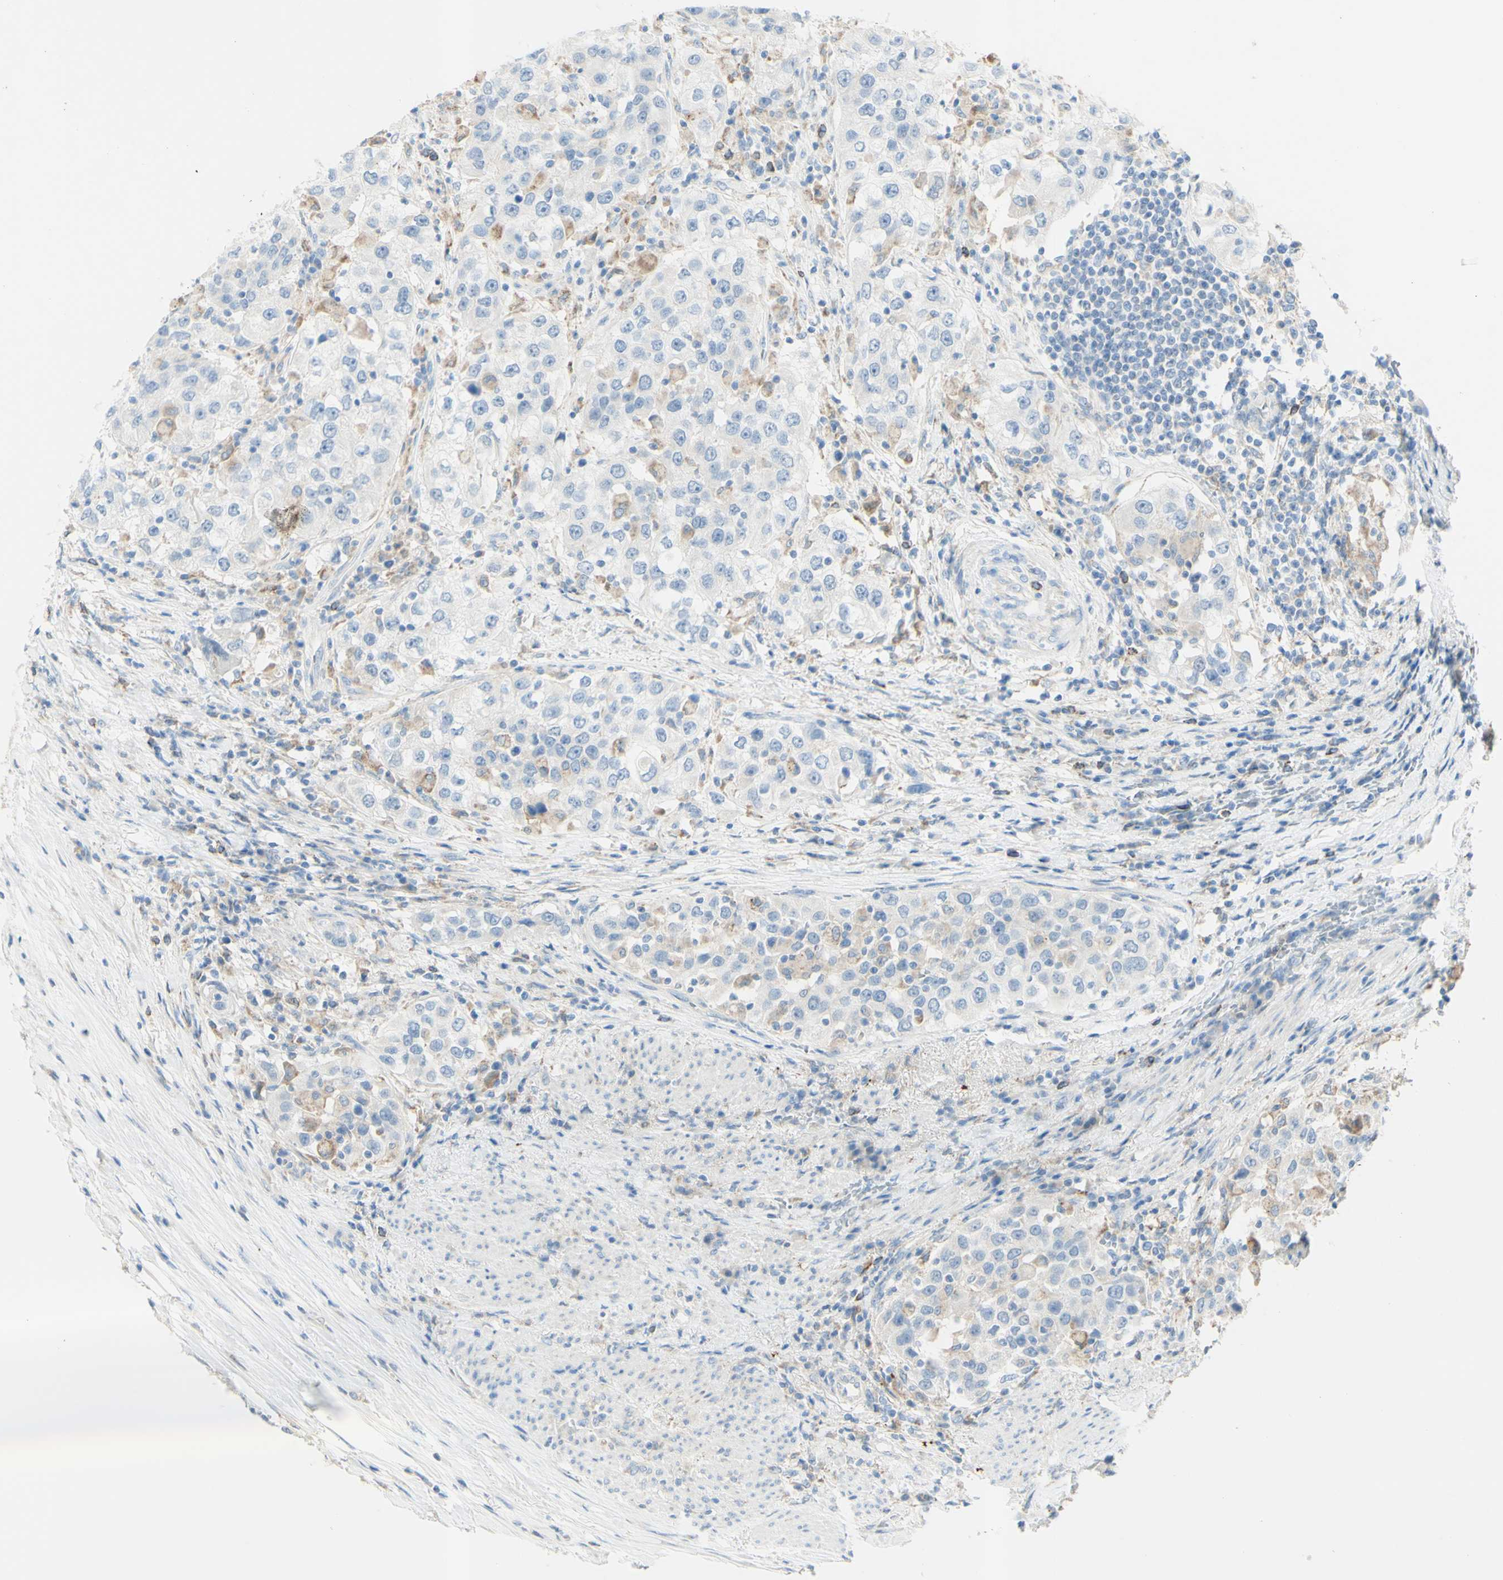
{"staining": {"intensity": "weak", "quantity": "<25%", "location": "cytoplasmic/membranous"}, "tissue": "urothelial cancer", "cell_type": "Tumor cells", "image_type": "cancer", "snomed": [{"axis": "morphology", "description": "Urothelial carcinoma, High grade"}, {"axis": "topography", "description": "Urinary bladder"}], "caption": "Photomicrograph shows no significant protein positivity in tumor cells of urothelial cancer.", "gene": "TSPAN1", "patient": {"sex": "female", "age": 80}}